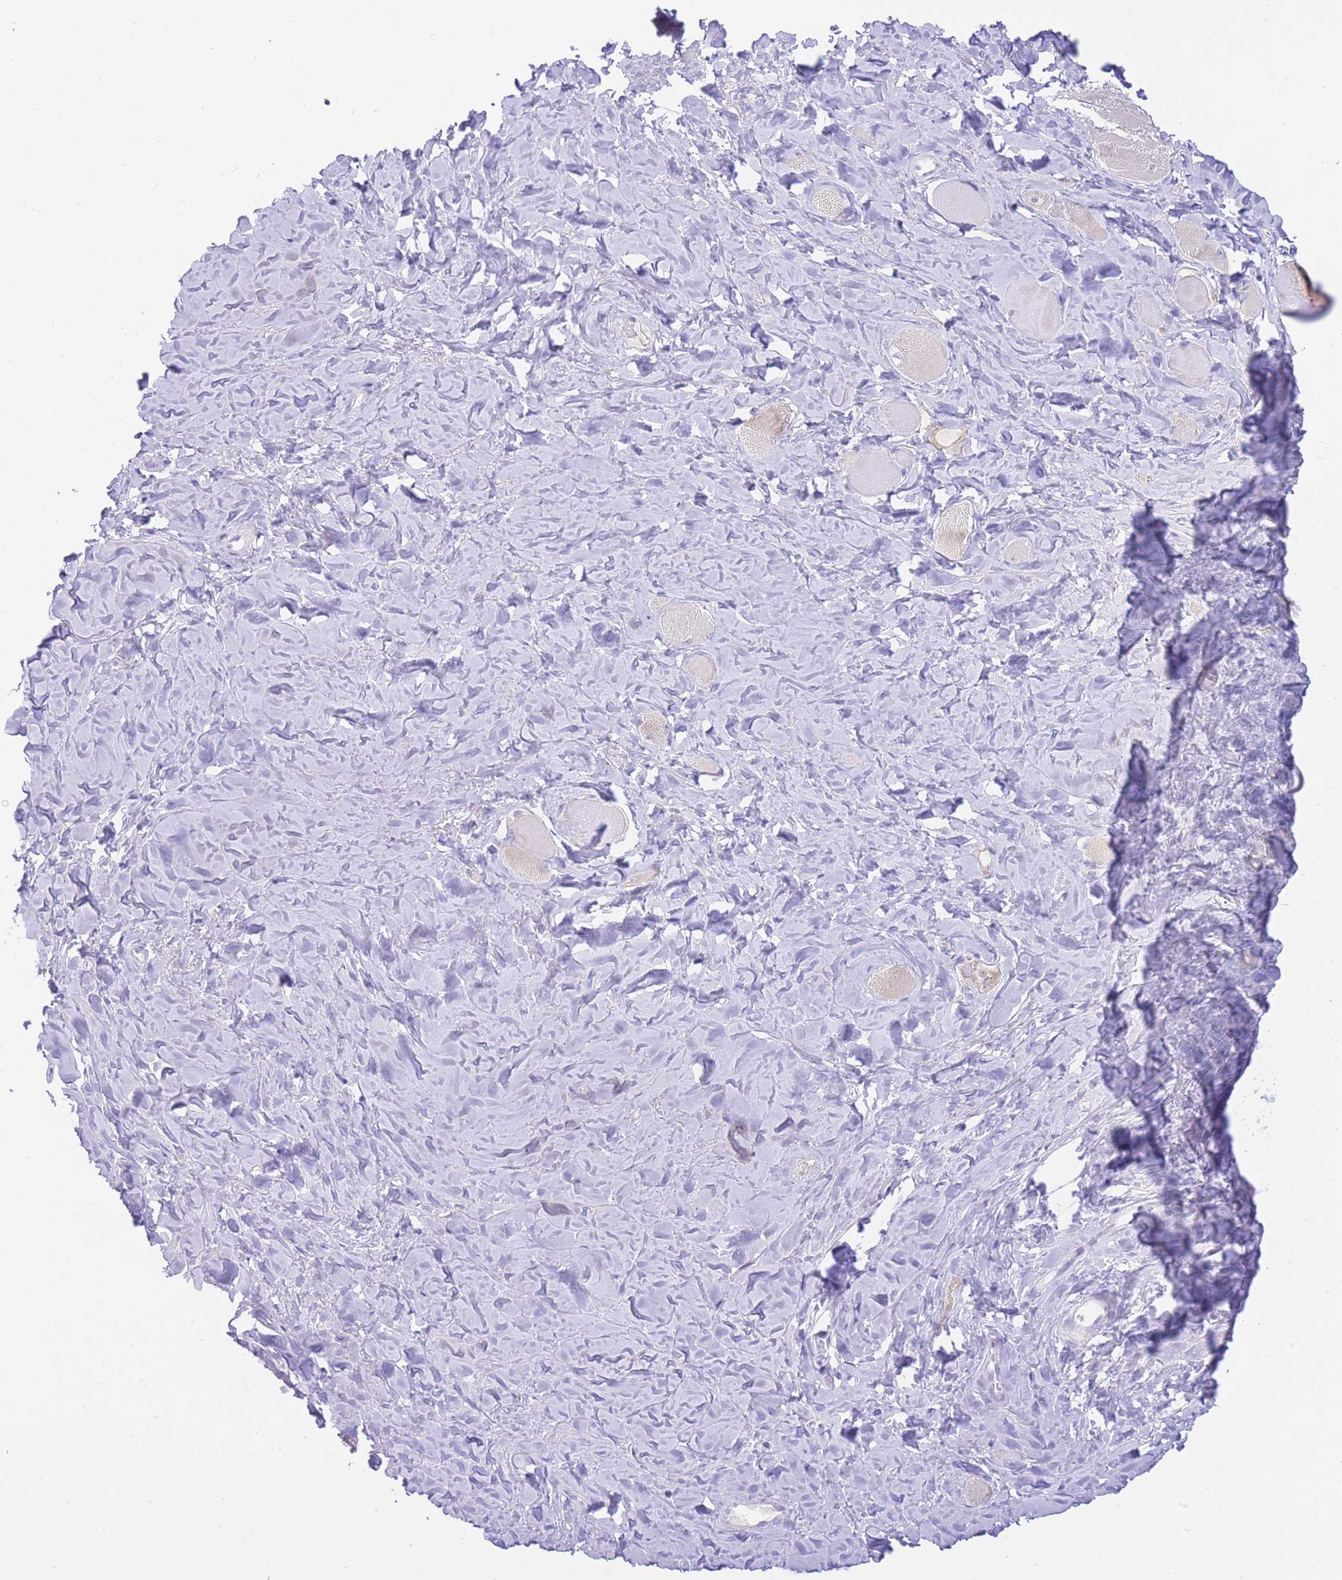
{"staining": {"intensity": "negative", "quantity": "none", "location": "none"}, "tissue": "smooth muscle", "cell_type": "Smooth muscle cells", "image_type": "normal", "snomed": [{"axis": "morphology", "description": "Normal tissue, NOS"}, {"axis": "topography", "description": "Smooth muscle"}, {"axis": "topography", "description": "Peripheral nerve tissue"}], "caption": "There is no significant staining in smooth muscle cells of smooth muscle.", "gene": "ZNF212", "patient": {"sex": "male", "age": 69}}